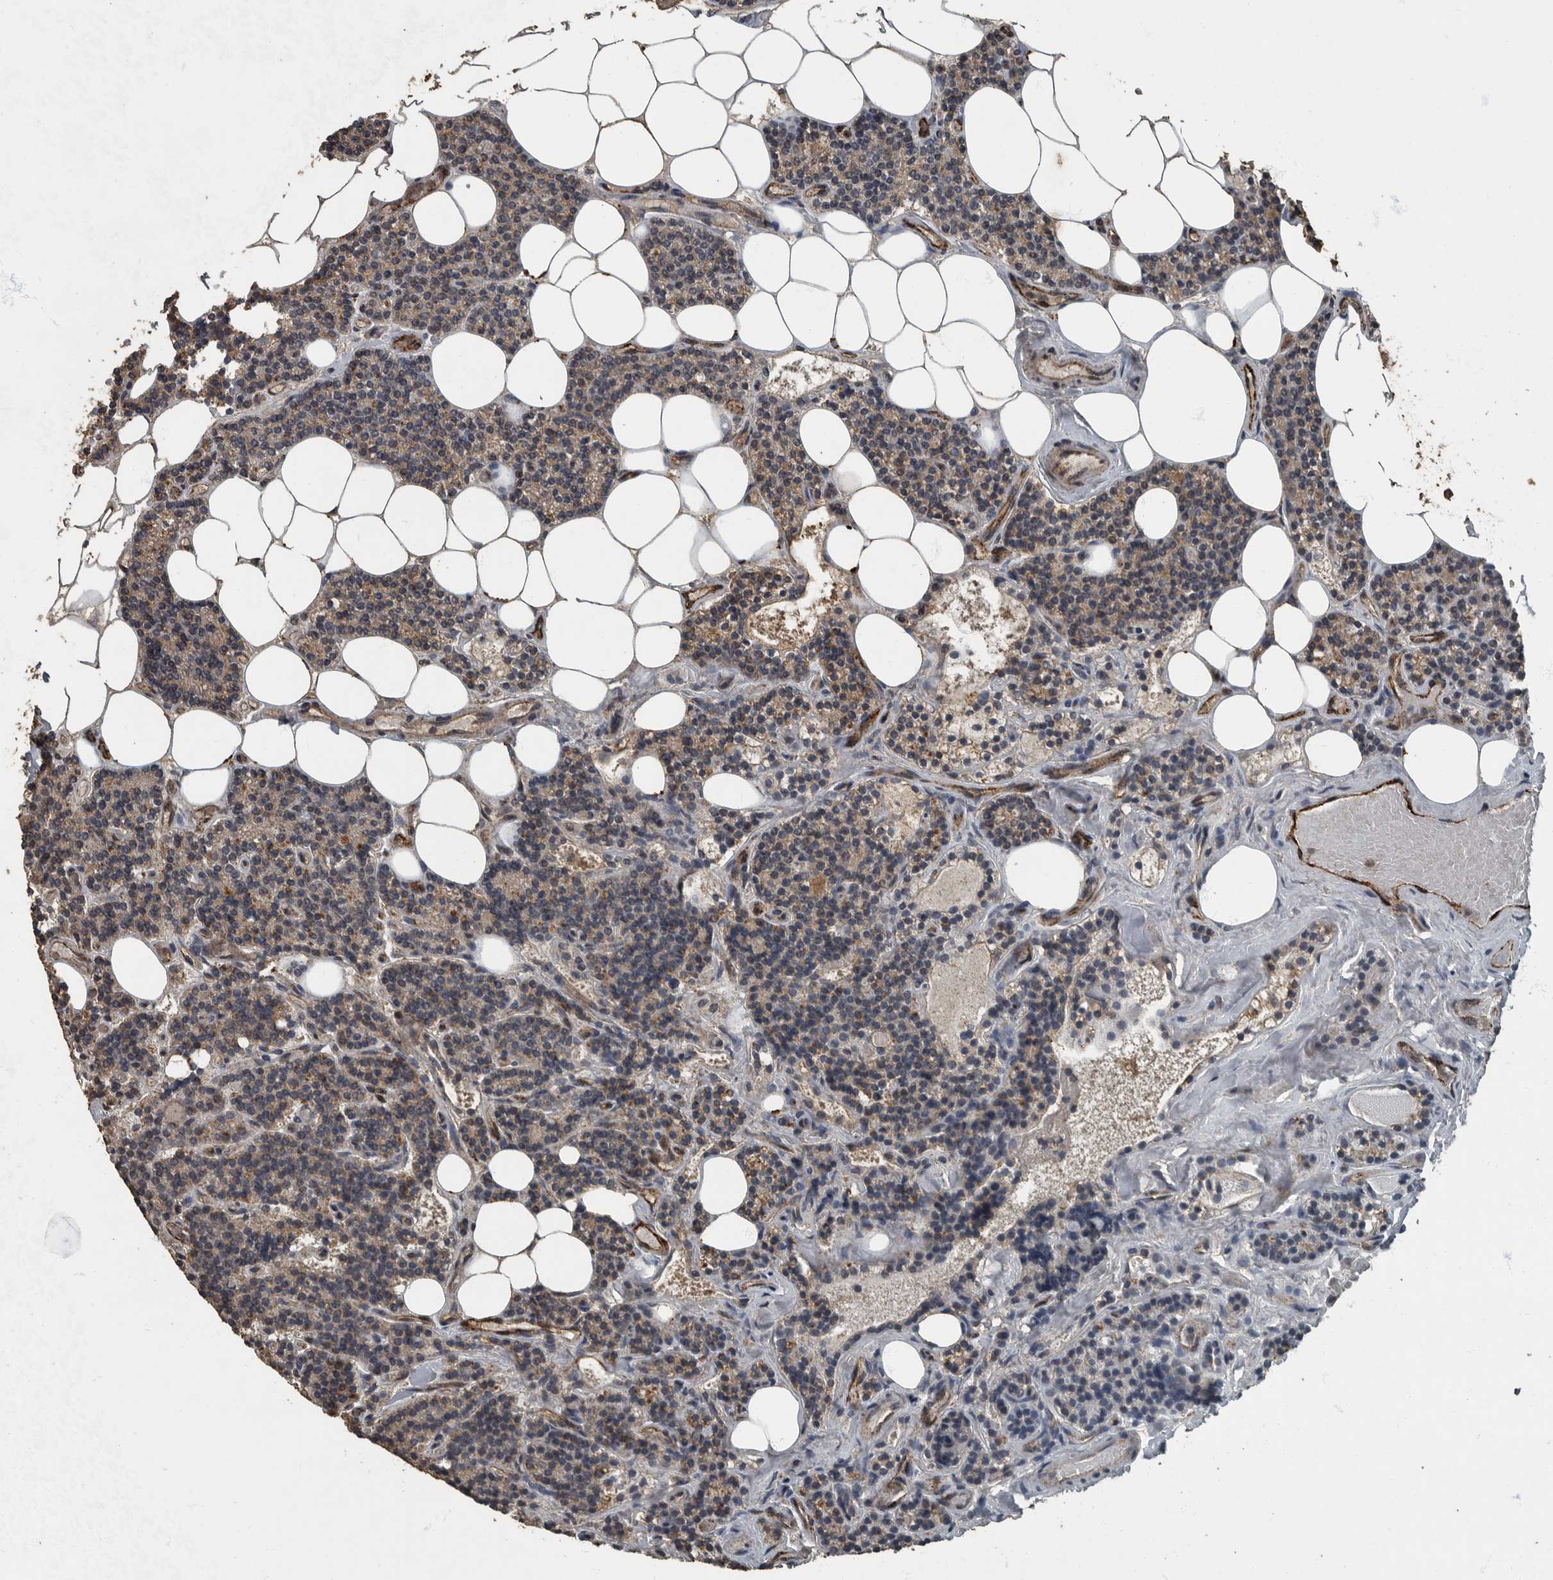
{"staining": {"intensity": "weak", "quantity": "25%-75%", "location": "cytoplasmic/membranous"}, "tissue": "parathyroid gland", "cell_type": "Glandular cells", "image_type": "normal", "snomed": [{"axis": "morphology", "description": "Normal tissue, NOS"}, {"axis": "topography", "description": "Parathyroid gland"}], "caption": "Immunohistochemistry image of benign parathyroid gland stained for a protein (brown), which shows low levels of weak cytoplasmic/membranous staining in approximately 25%-75% of glandular cells.", "gene": "IL15RA", "patient": {"sex": "female", "age": 43}}